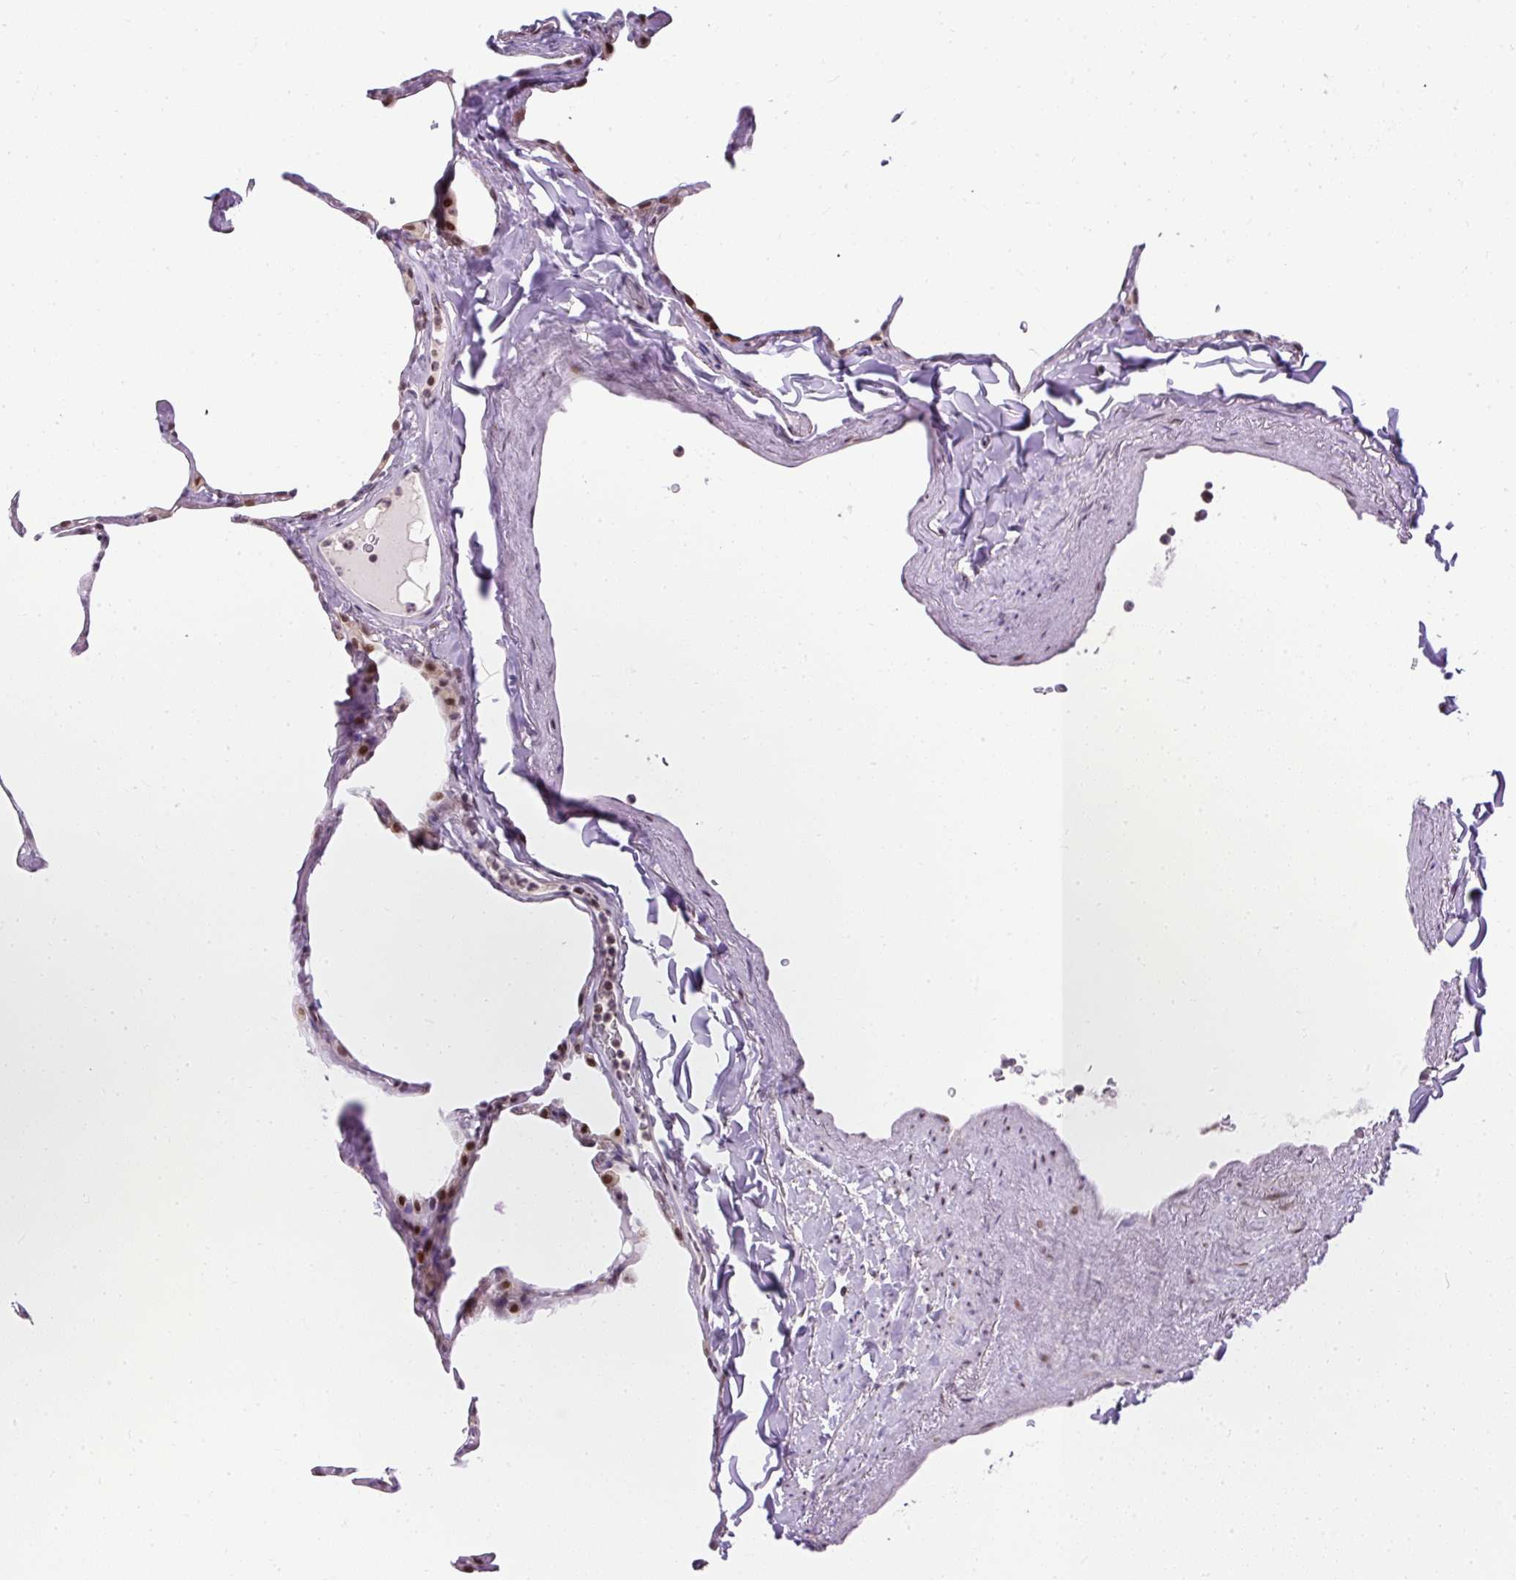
{"staining": {"intensity": "moderate", "quantity": "25%-75%", "location": "nuclear"}, "tissue": "lung", "cell_type": "Alveolar cells", "image_type": "normal", "snomed": [{"axis": "morphology", "description": "Normal tissue, NOS"}, {"axis": "topography", "description": "Lung"}], "caption": "Brown immunohistochemical staining in benign human lung displays moderate nuclear expression in about 25%-75% of alveolar cells. (Stains: DAB (3,3'-diaminobenzidine) in brown, nuclei in blue, Microscopy: brightfield microscopy at high magnification).", "gene": "ARHGEF18", "patient": {"sex": "male", "age": 65}}